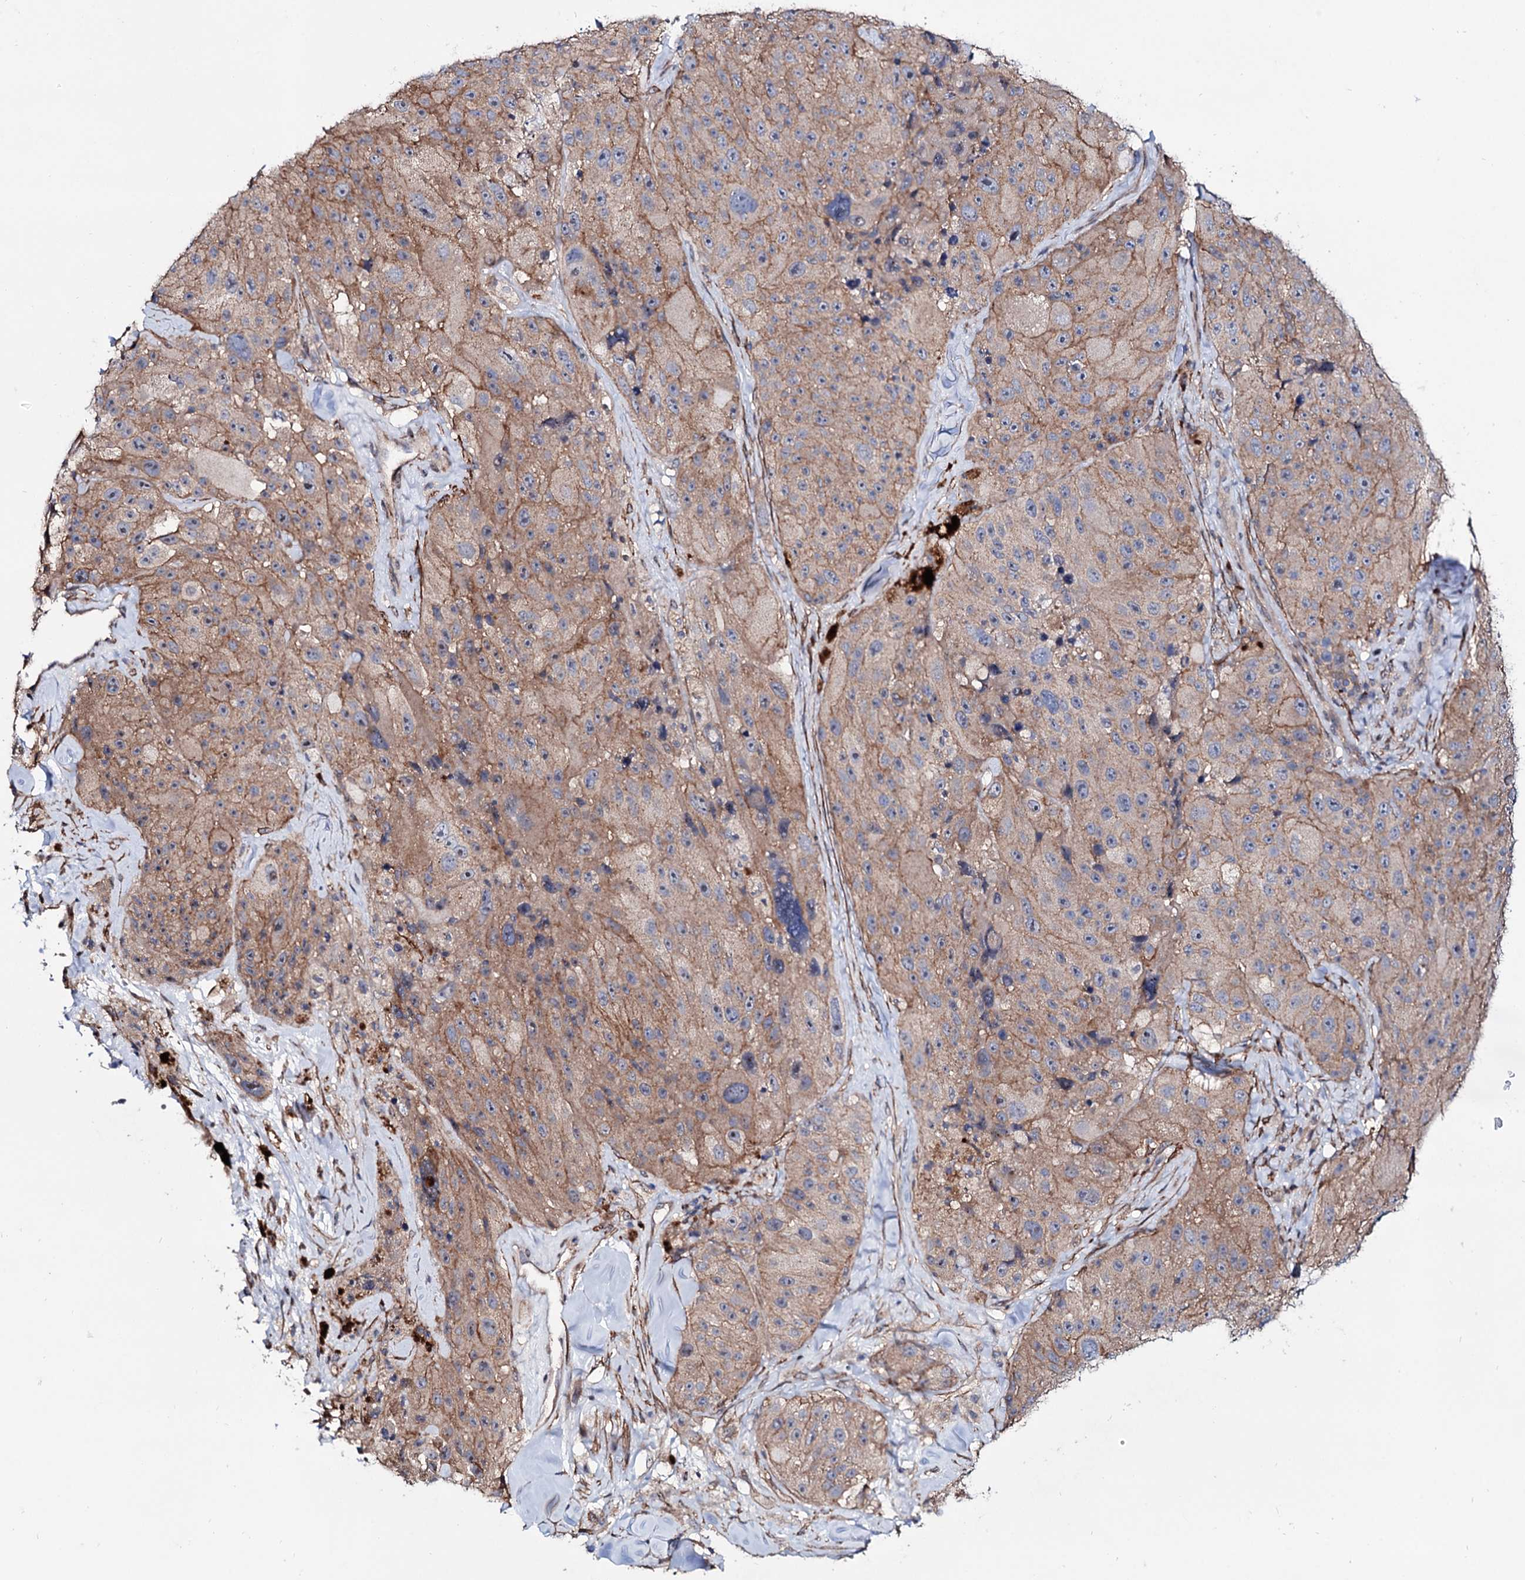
{"staining": {"intensity": "moderate", "quantity": ">75%", "location": "cytoplasmic/membranous"}, "tissue": "melanoma", "cell_type": "Tumor cells", "image_type": "cancer", "snomed": [{"axis": "morphology", "description": "Malignant melanoma, Metastatic site"}, {"axis": "topography", "description": "Lymph node"}], "caption": "Moderate cytoplasmic/membranous protein expression is identified in about >75% of tumor cells in malignant melanoma (metastatic site). The protein is stained brown, and the nuclei are stained in blue (DAB (3,3'-diaminobenzidine) IHC with brightfield microscopy, high magnification).", "gene": "SEC24A", "patient": {"sex": "male", "age": 62}}